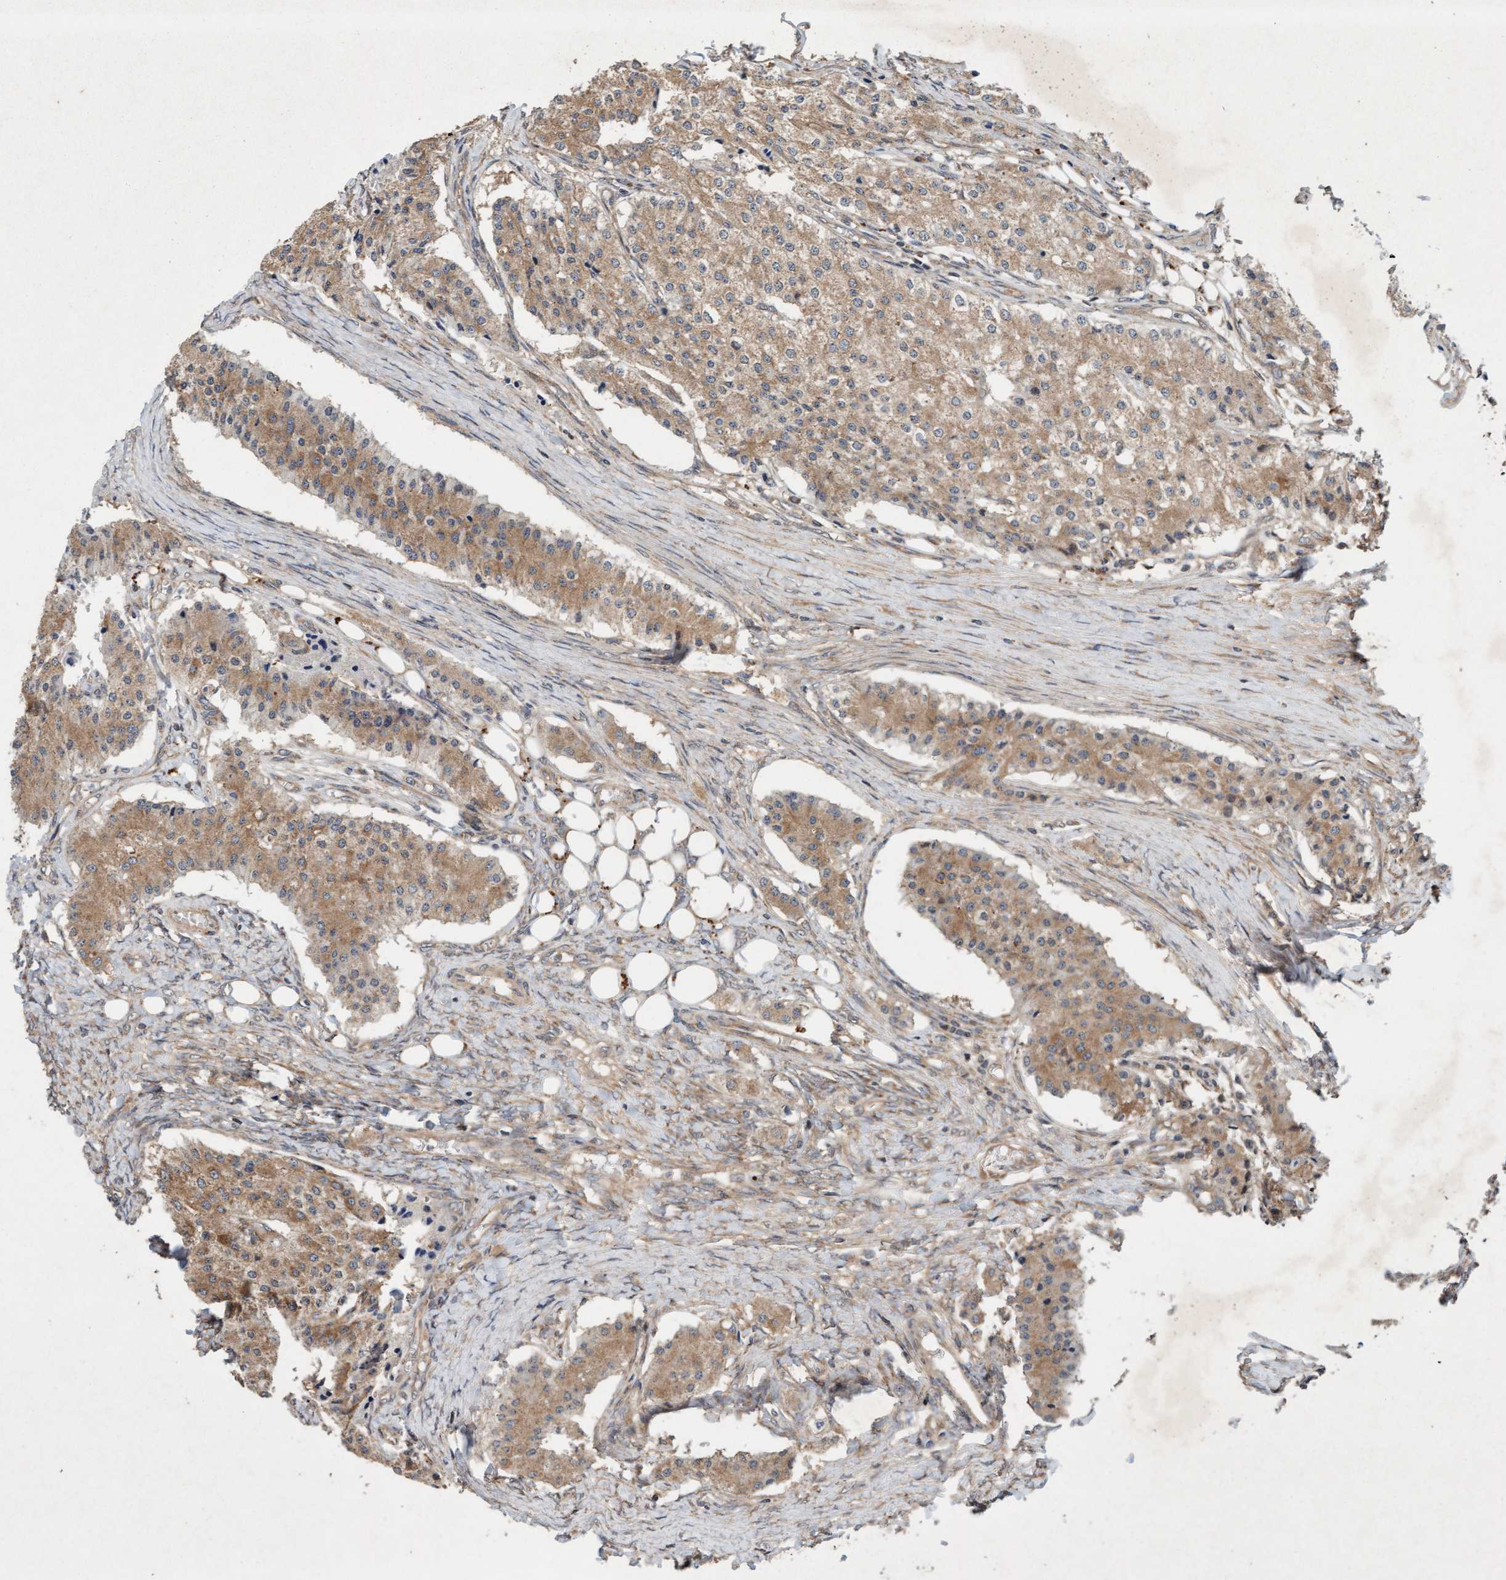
{"staining": {"intensity": "weak", "quantity": ">75%", "location": "cytoplasmic/membranous"}, "tissue": "carcinoid", "cell_type": "Tumor cells", "image_type": "cancer", "snomed": [{"axis": "morphology", "description": "Carcinoid, malignant, NOS"}, {"axis": "topography", "description": "Colon"}], "caption": "Immunohistochemical staining of carcinoid displays low levels of weak cytoplasmic/membranous expression in about >75% of tumor cells.", "gene": "MLXIP", "patient": {"sex": "female", "age": 52}}